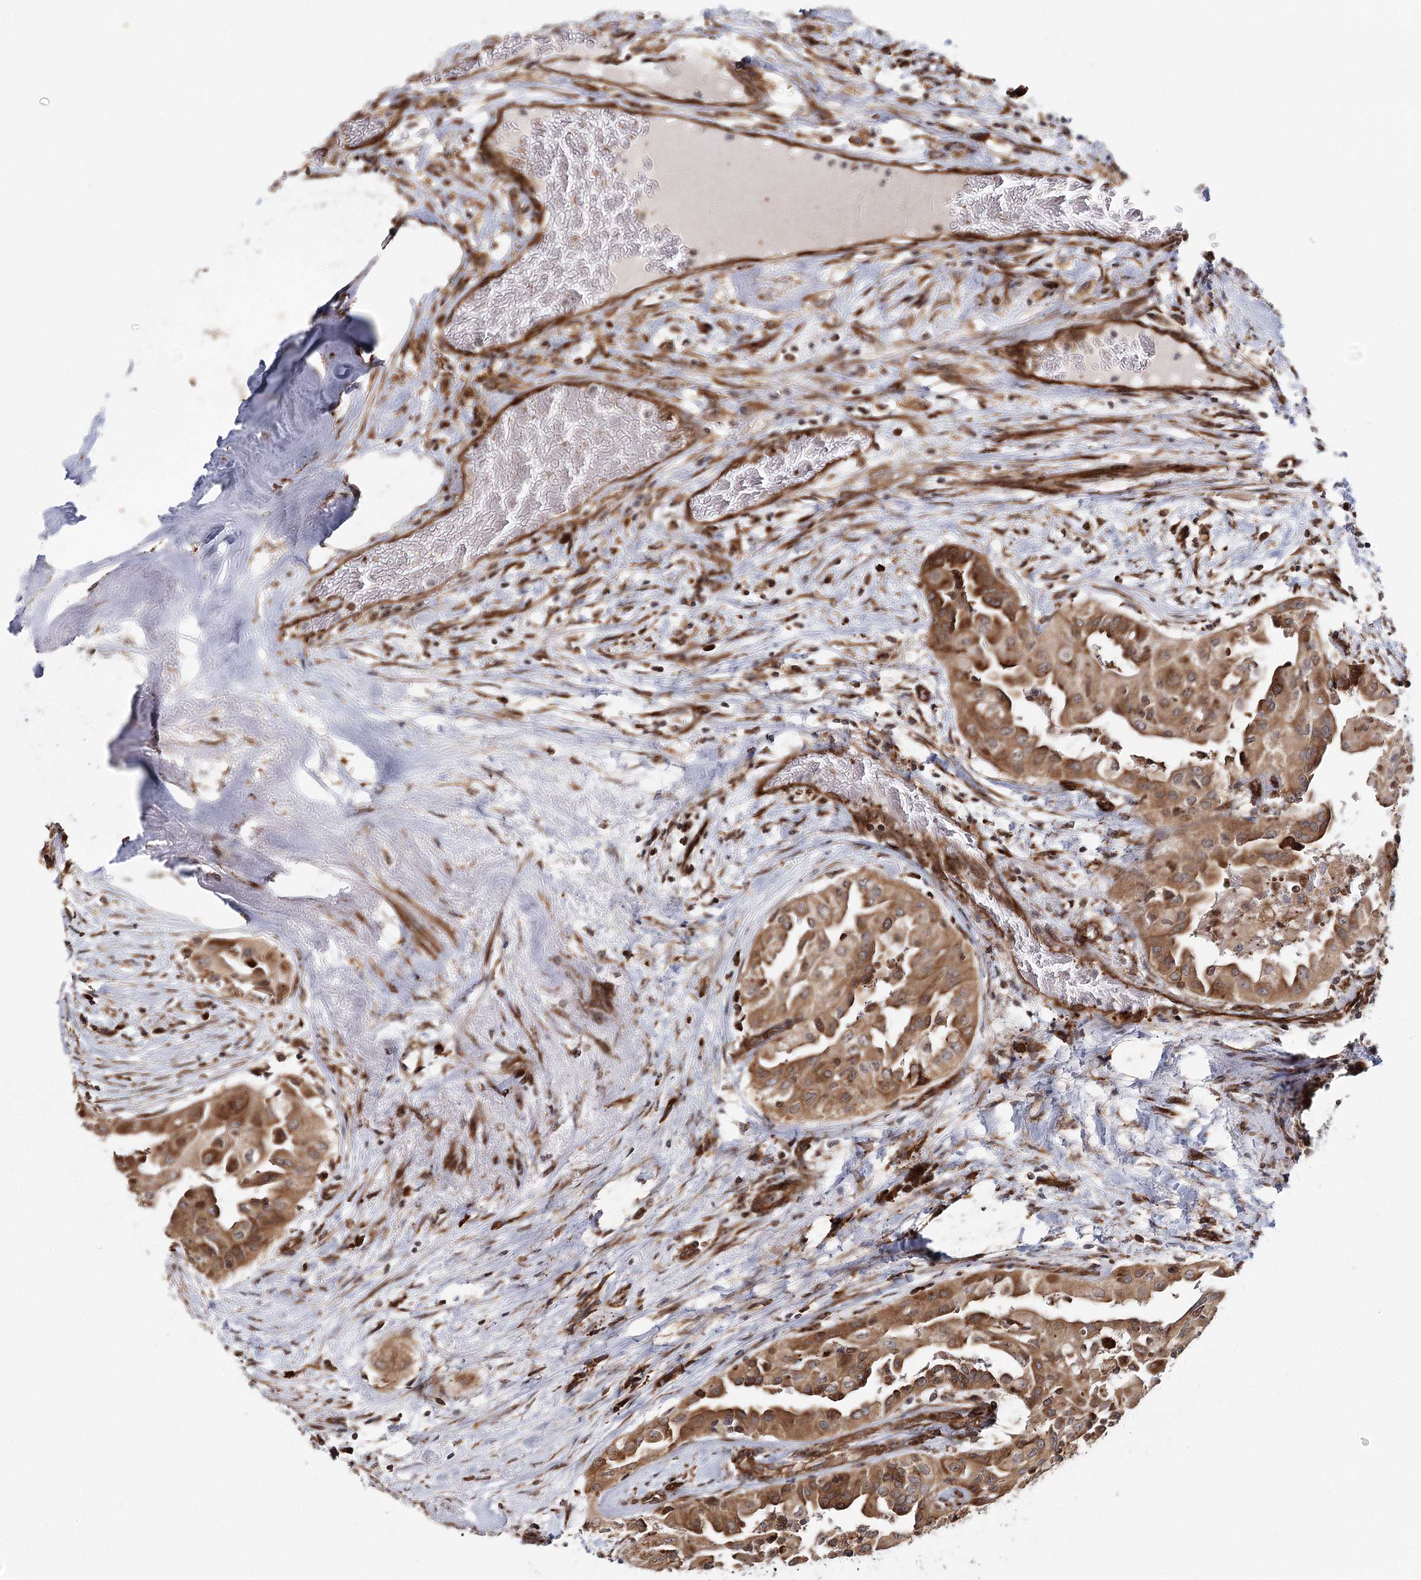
{"staining": {"intensity": "moderate", "quantity": ">75%", "location": "cytoplasmic/membranous"}, "tissue": "thyroid cancer", "cell_type": "Tumor cells", "image_type": "cancer", "snomed": [{"axis": "morphology", "description": "Papillary adenocarcinoma, NOS"}, {"axis": "topography", "description": "Thyroid gland"}], "caption": "Brown immunohistochemical staining in thyroid cancer (papillary adenocarcinoma) displays moderate cytoplasmic/membranous expression in about >75% of tumor cells.", "gene": "MKNK1", "patient": {"sex": "female", "age": 59}}